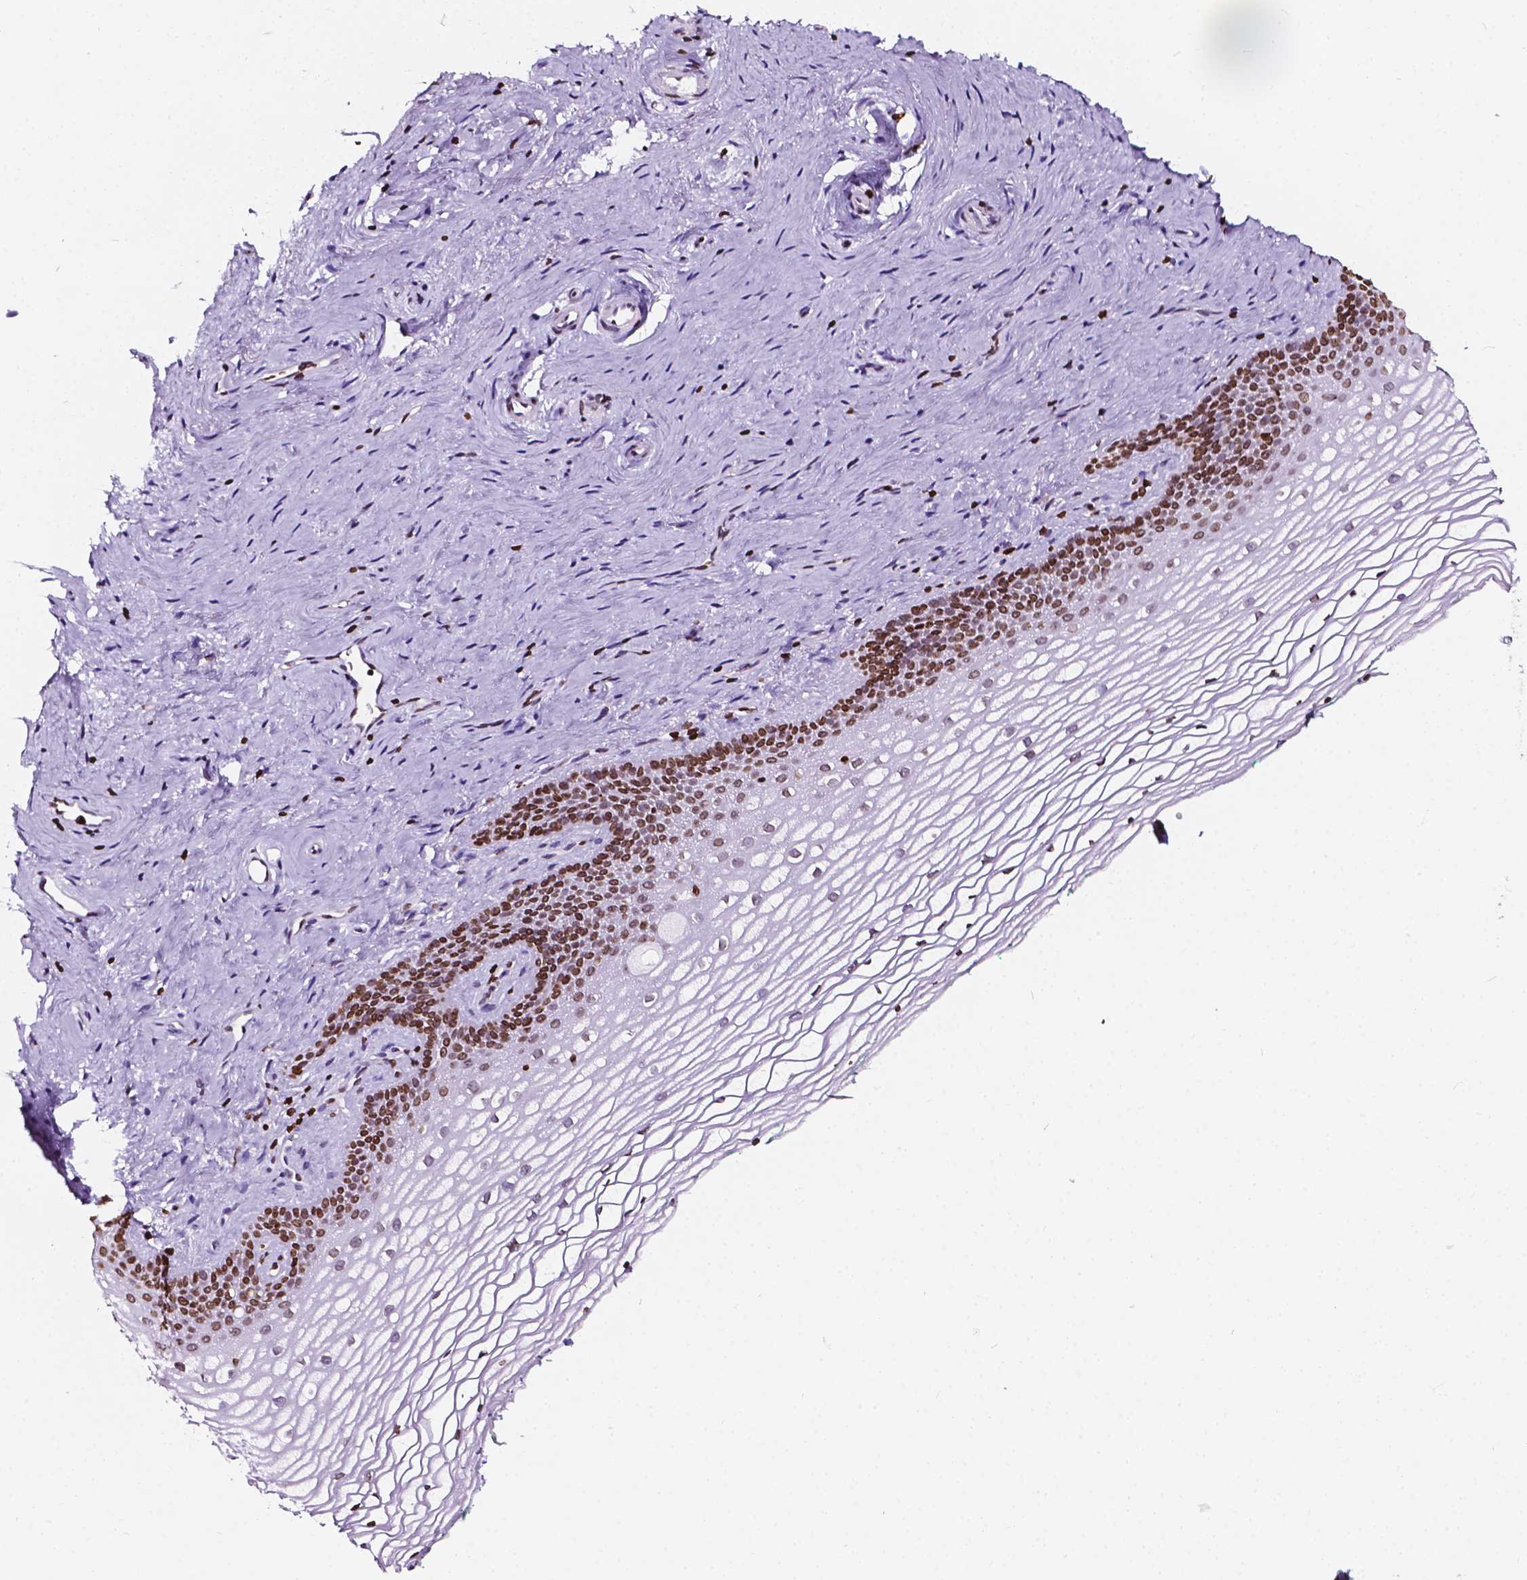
{"staining": {"intensity": "strong", "quantity": ">75%", "location": "nuclear"}, "tissue": "vagina", "cell_type": "Squamous epithelial cells", "image_type": "normal", "snomed": [{"axis": "morphology", "description": "Normal tissue, NOS"}, {"axis": "topography", "description": "Vagina"}], "caption": "Immunohistochemical staining of normal human vagina reveals strong nuclear protein expression in about >75% of squamous epithelial cells.", "gene": "CBY3", "patient": {"sex": "female", "age": 44}}